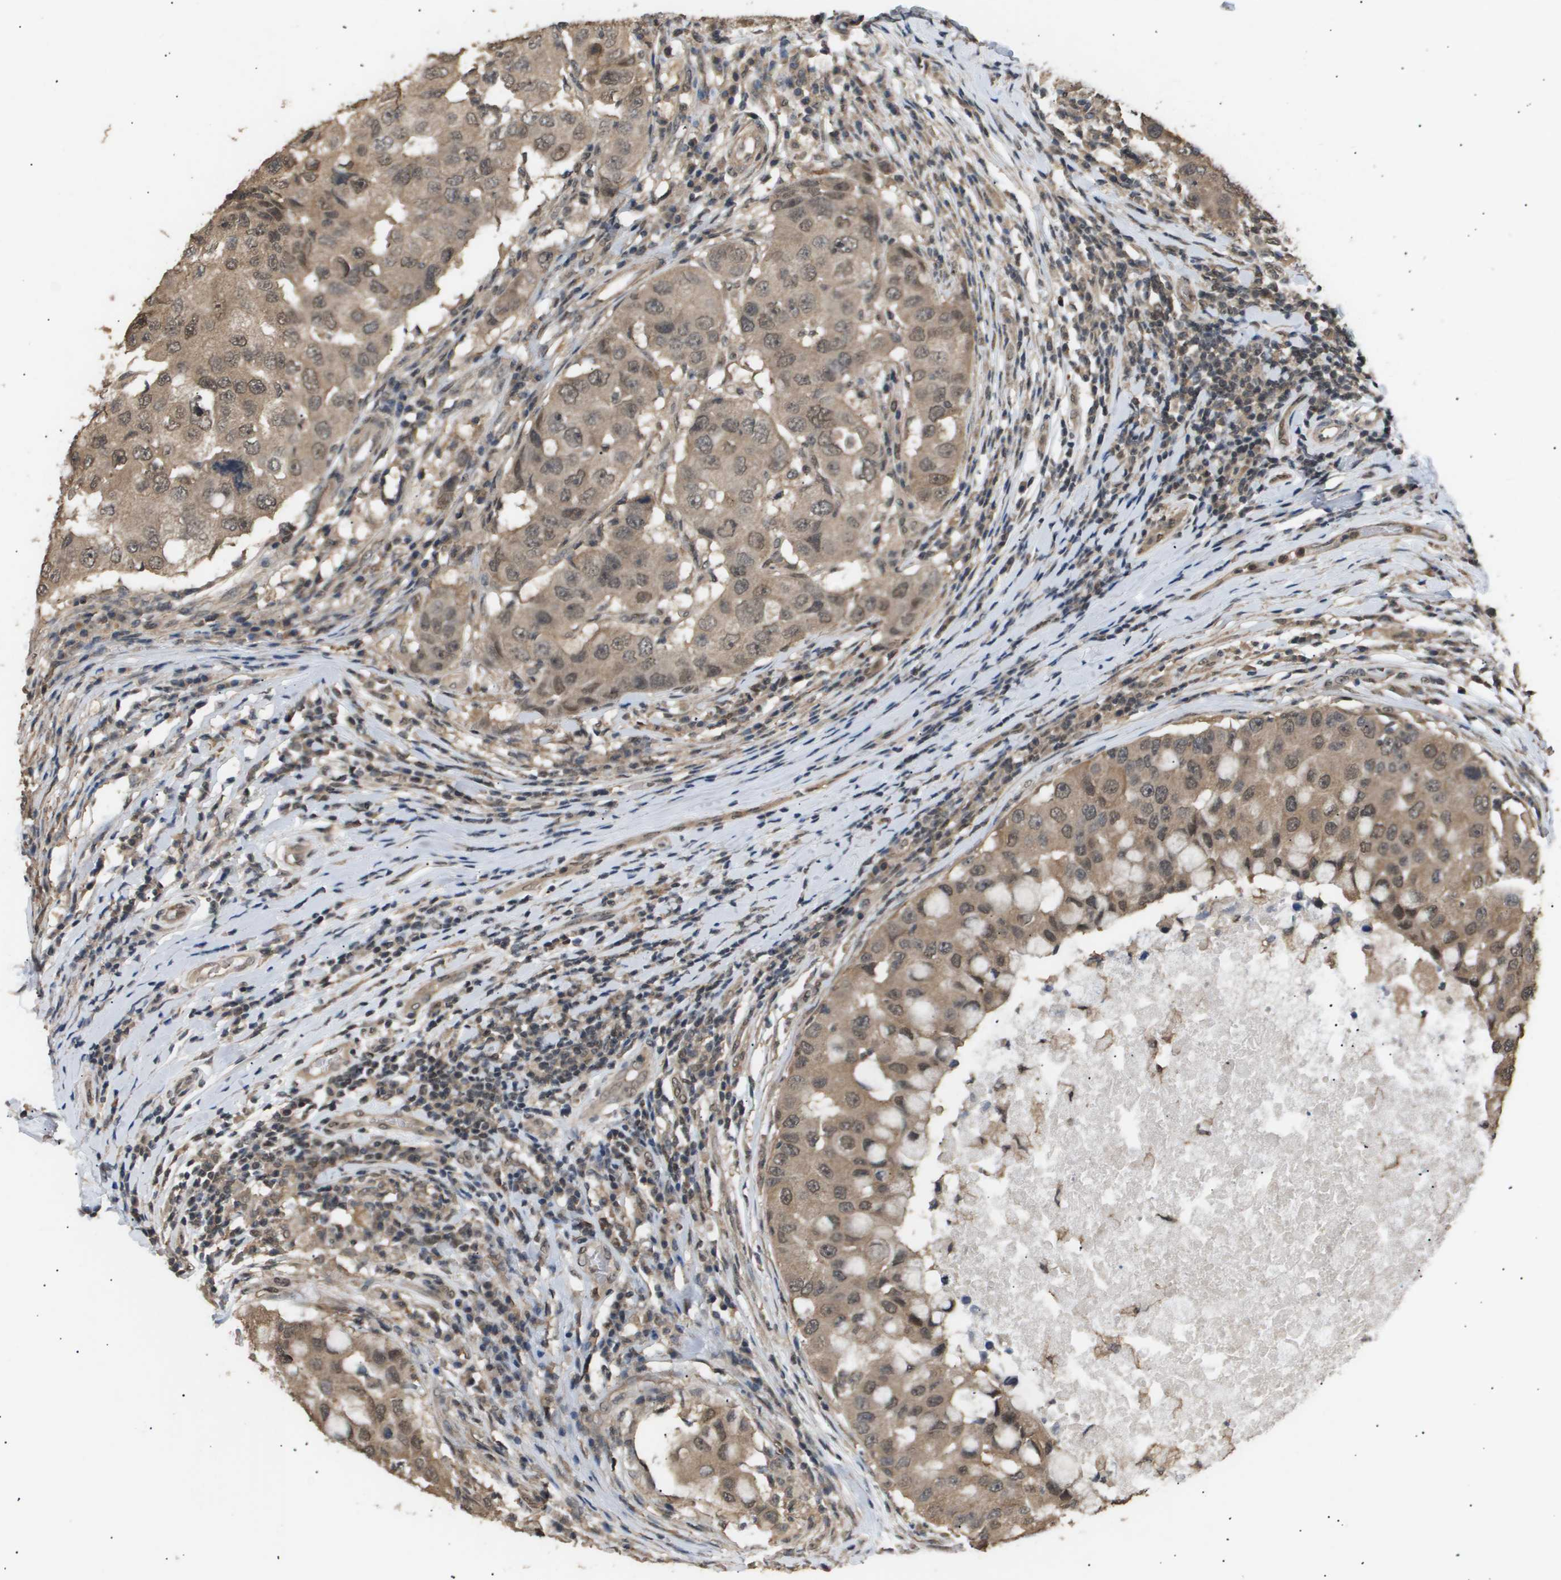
{"staining": {"intensity": "moderate", "quantity": ">75%", "location": "cytoplasmic/membranous,nuclear"}, "tissue": "breast cancer", "cell_type": "Tumor cells", "image_type": "cancer", "snomed": [{"axis": "morphology", "description": "Duct carcinoma"}, {"axis": "topography", "description": "Breast"}], "caption": "Human breast cancer stained with a protein marker displays moderate staining in tumor cells.", "gene": "ING1", "patient": {"sex": "female", "age": 27}}